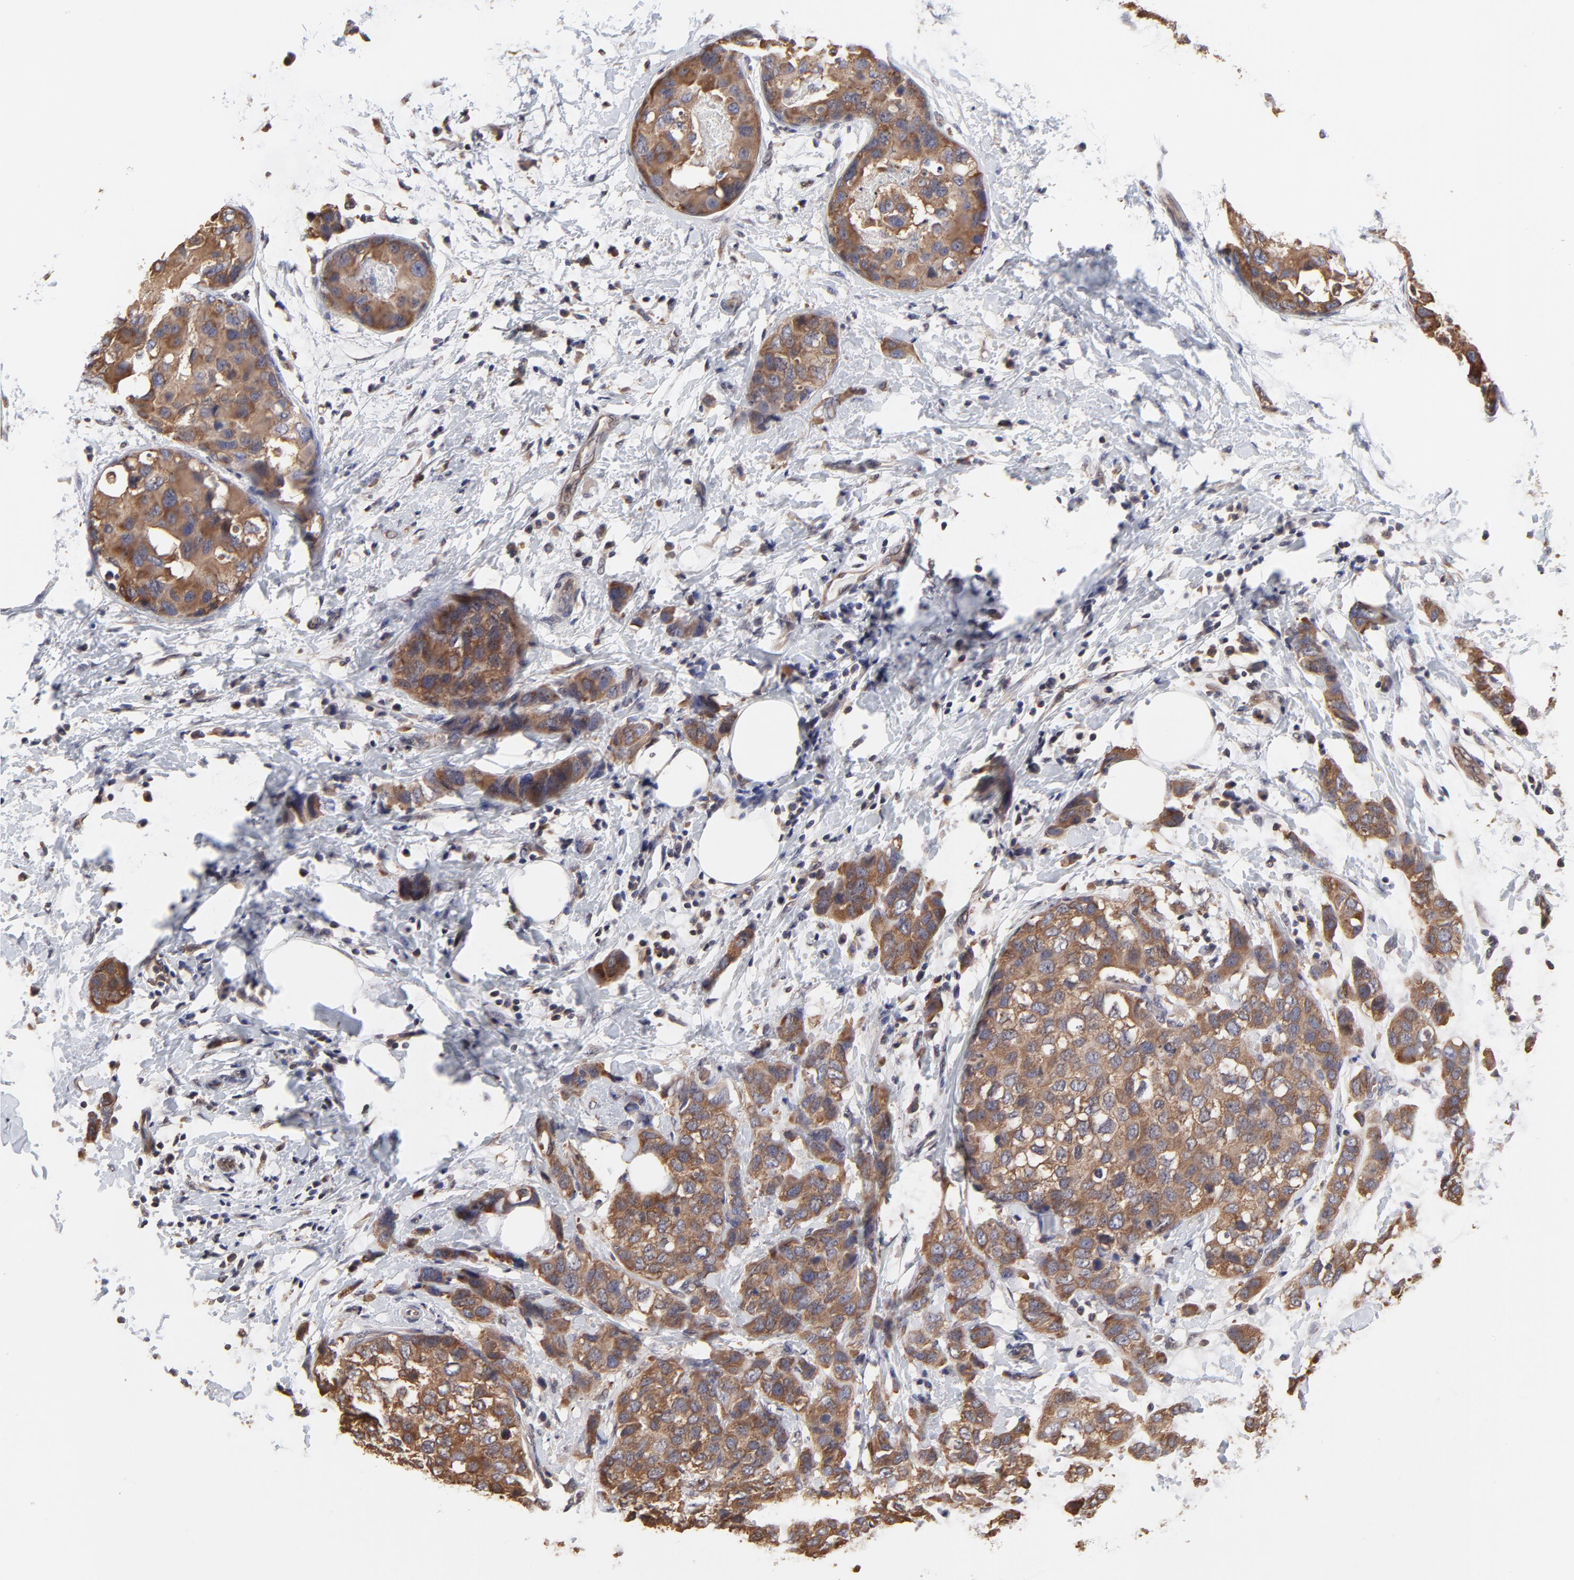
{"staining": {"intensity": "moderate", "quantity": ">75%", "location": "cytoplasmic/membranous"}, "tissue": "breast cancer", "cell_type": "Tumor cells", "image_type": "cancer", "snomed": [{"axis": "morphology", "description": "Normal tissue, NOS"}, {"axis": "morphology", "description": "Duct carcinoma"}, {"axis": "topography", "description": "Breast"}], "caption": "Brown immunohistochemical staining in human breast cancer demonstrates moderate cytoplasmic/membranous expression in approximately >75% of tumor cells. The staining was performed using DAB to visualize the protein expression in brown, while the nuclei were stained in blue with hematoxylin (Magnification: 20x).", "gene": "CCT2", "patient": {"sex": "female", "age": 50}}